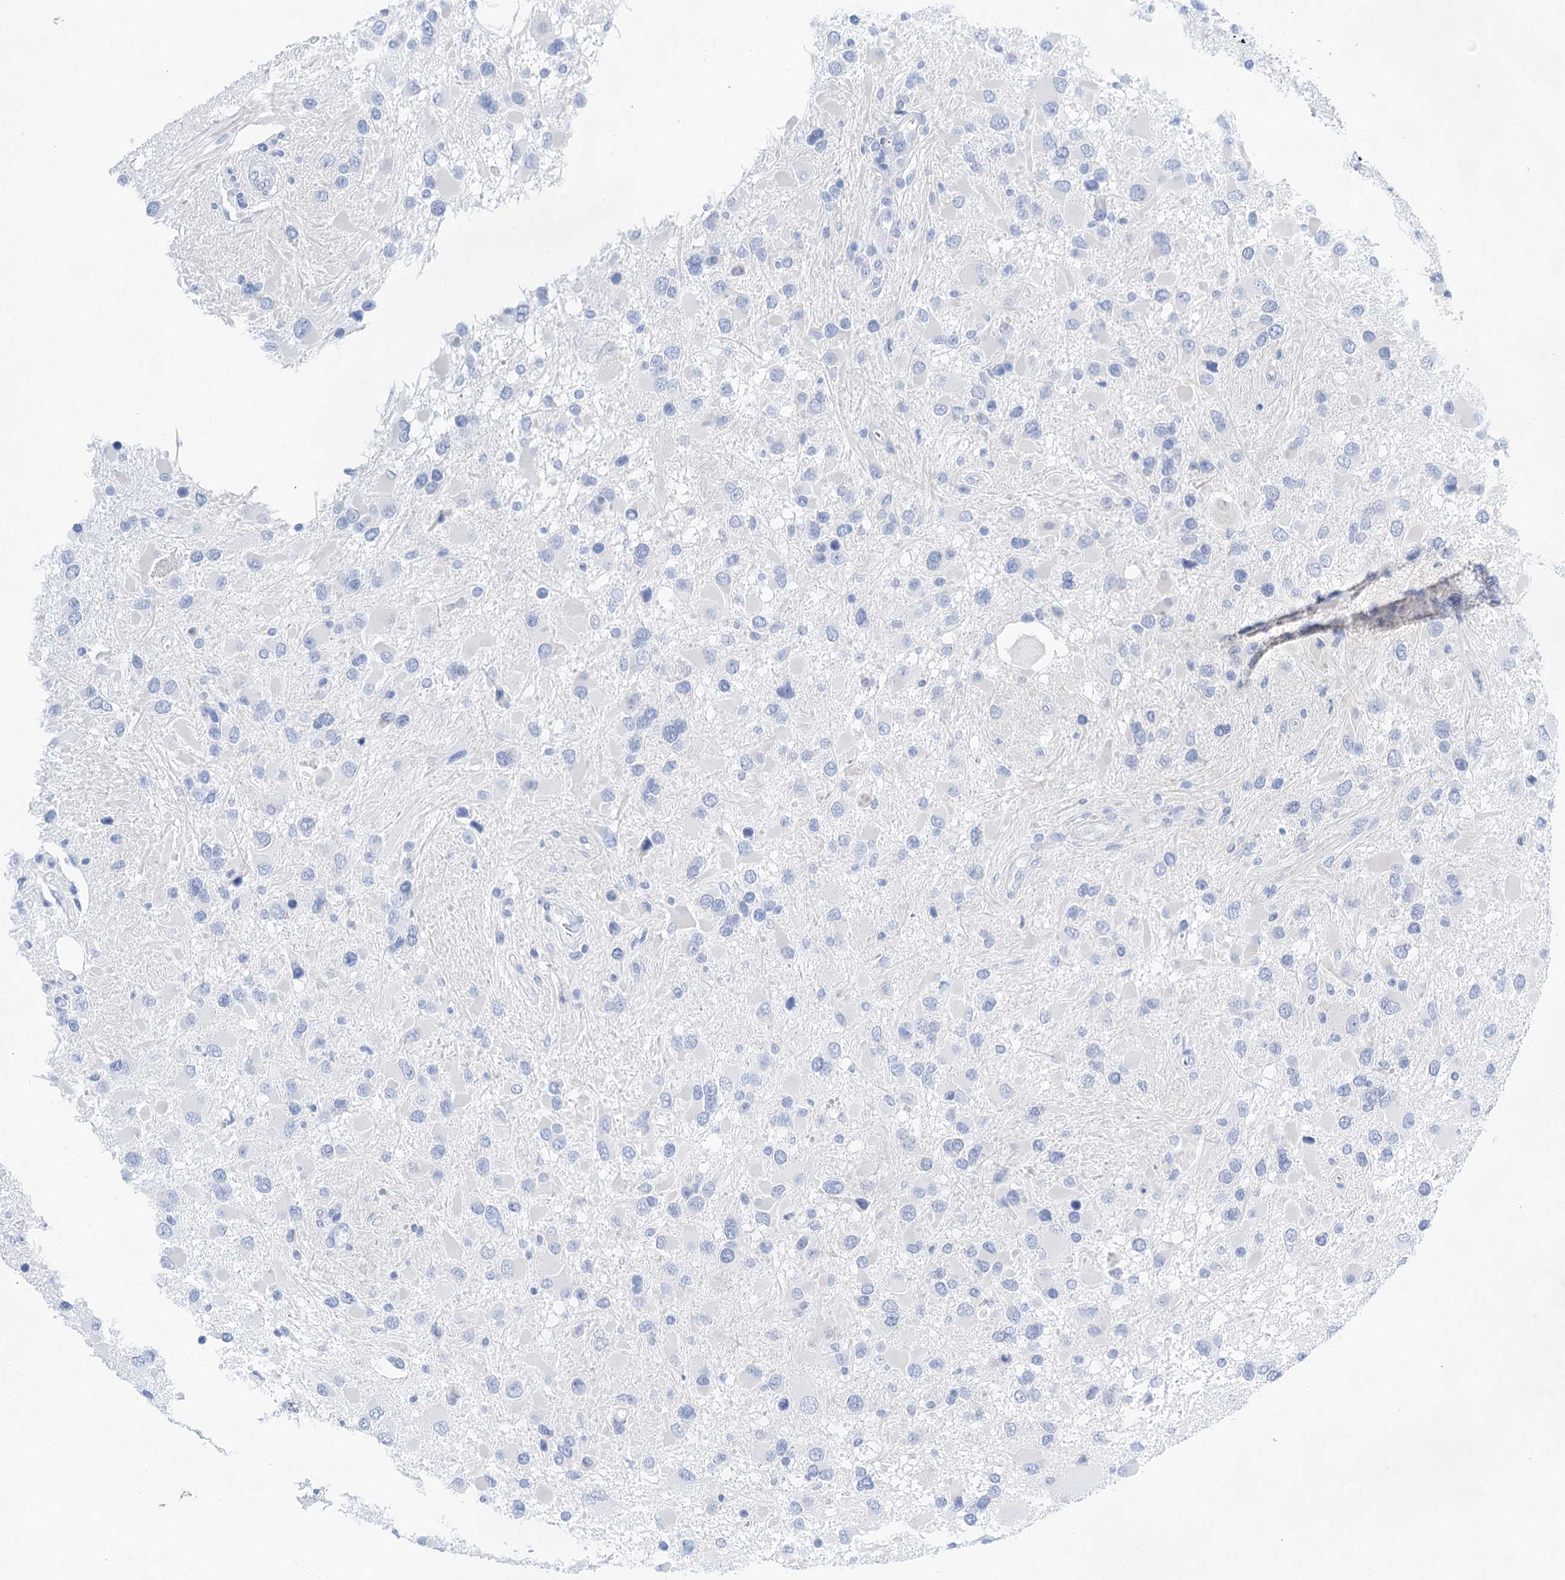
{"staining": {"intensity": "negative", "quantity": "none", "location": "none"}, "tissue": "glioma", "cell_type": "Tumor cells", "image_type": "cancer", "snomed": [{"axis": "morphology", "description": "Glioma, malignant, High grade"}, {"axis": "topography", "description": "Brain"}], "caption": "An IHC photomicrograph of glioma is shown. There is no staining in tumor cells of glioma. The staining was performed using DAB to visualize the protein expression in brown, while the nuclei were stained in blue with hematoxylin (Magnification: 20x).", "gene": "LALBA", "patient": {"sex": "male", "age": 53}}